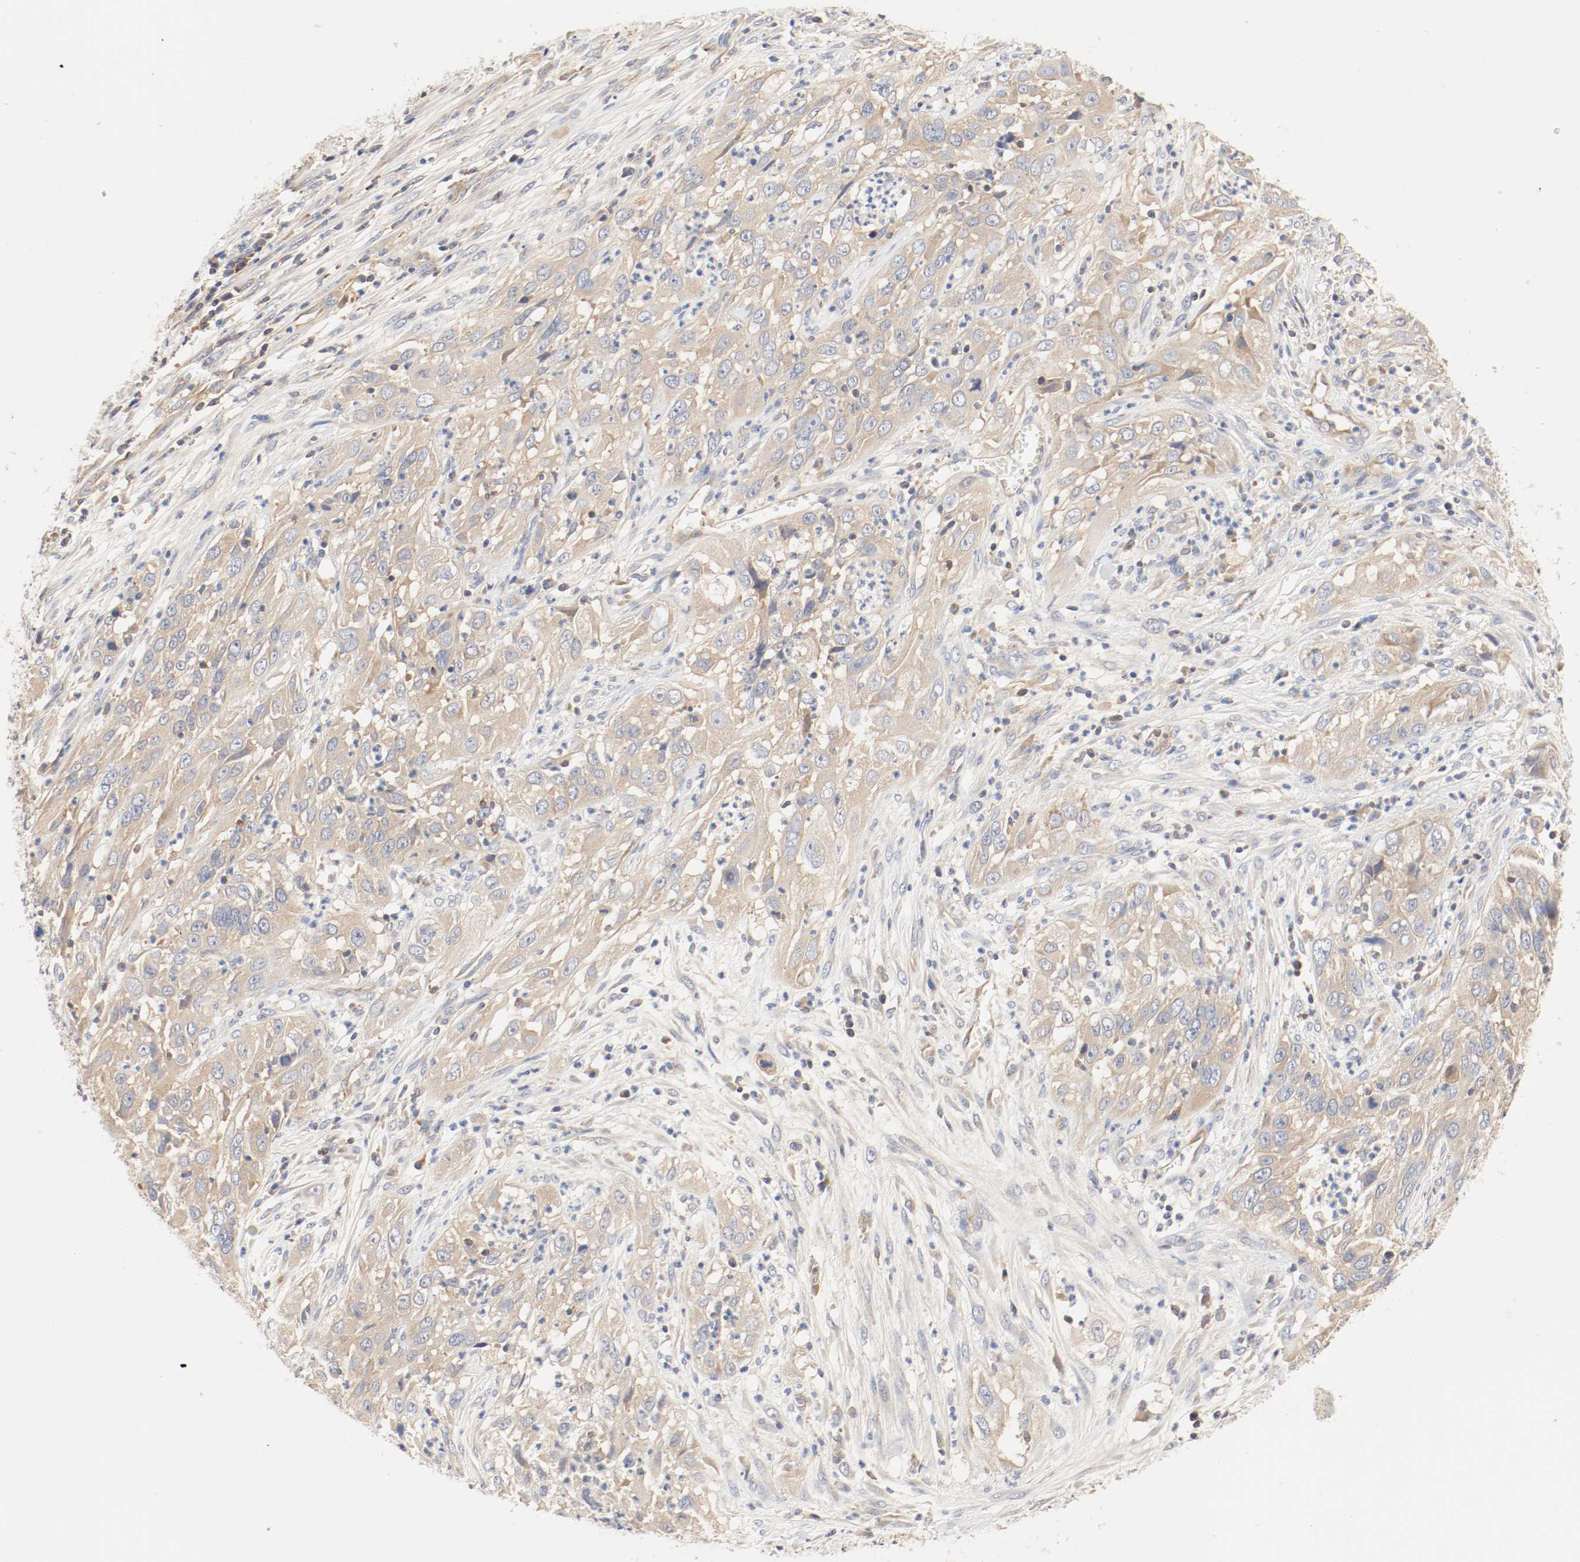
{"staining": {"intensity": "moderate", "quantity": ">75%", "location": "cytoplasmic/membranous"}, "tissue": "cervical cancer", "cell_type": "Tumor cells", "image_type": "cancer", "snomed": [{"axis": "morphology", "description": "Squamous cell carcinoma, NOS"}, {"axis": "topography", "description": "Cervix"}], "caption": "Squamous cell carcinoma (cervical) stained with a brown dye exhibits moderate cytoplasmic/membranous positive staining in about >75% of tumor cells.", "gene": "GIT1", "patient": {"sex": "female", "age": 32}}